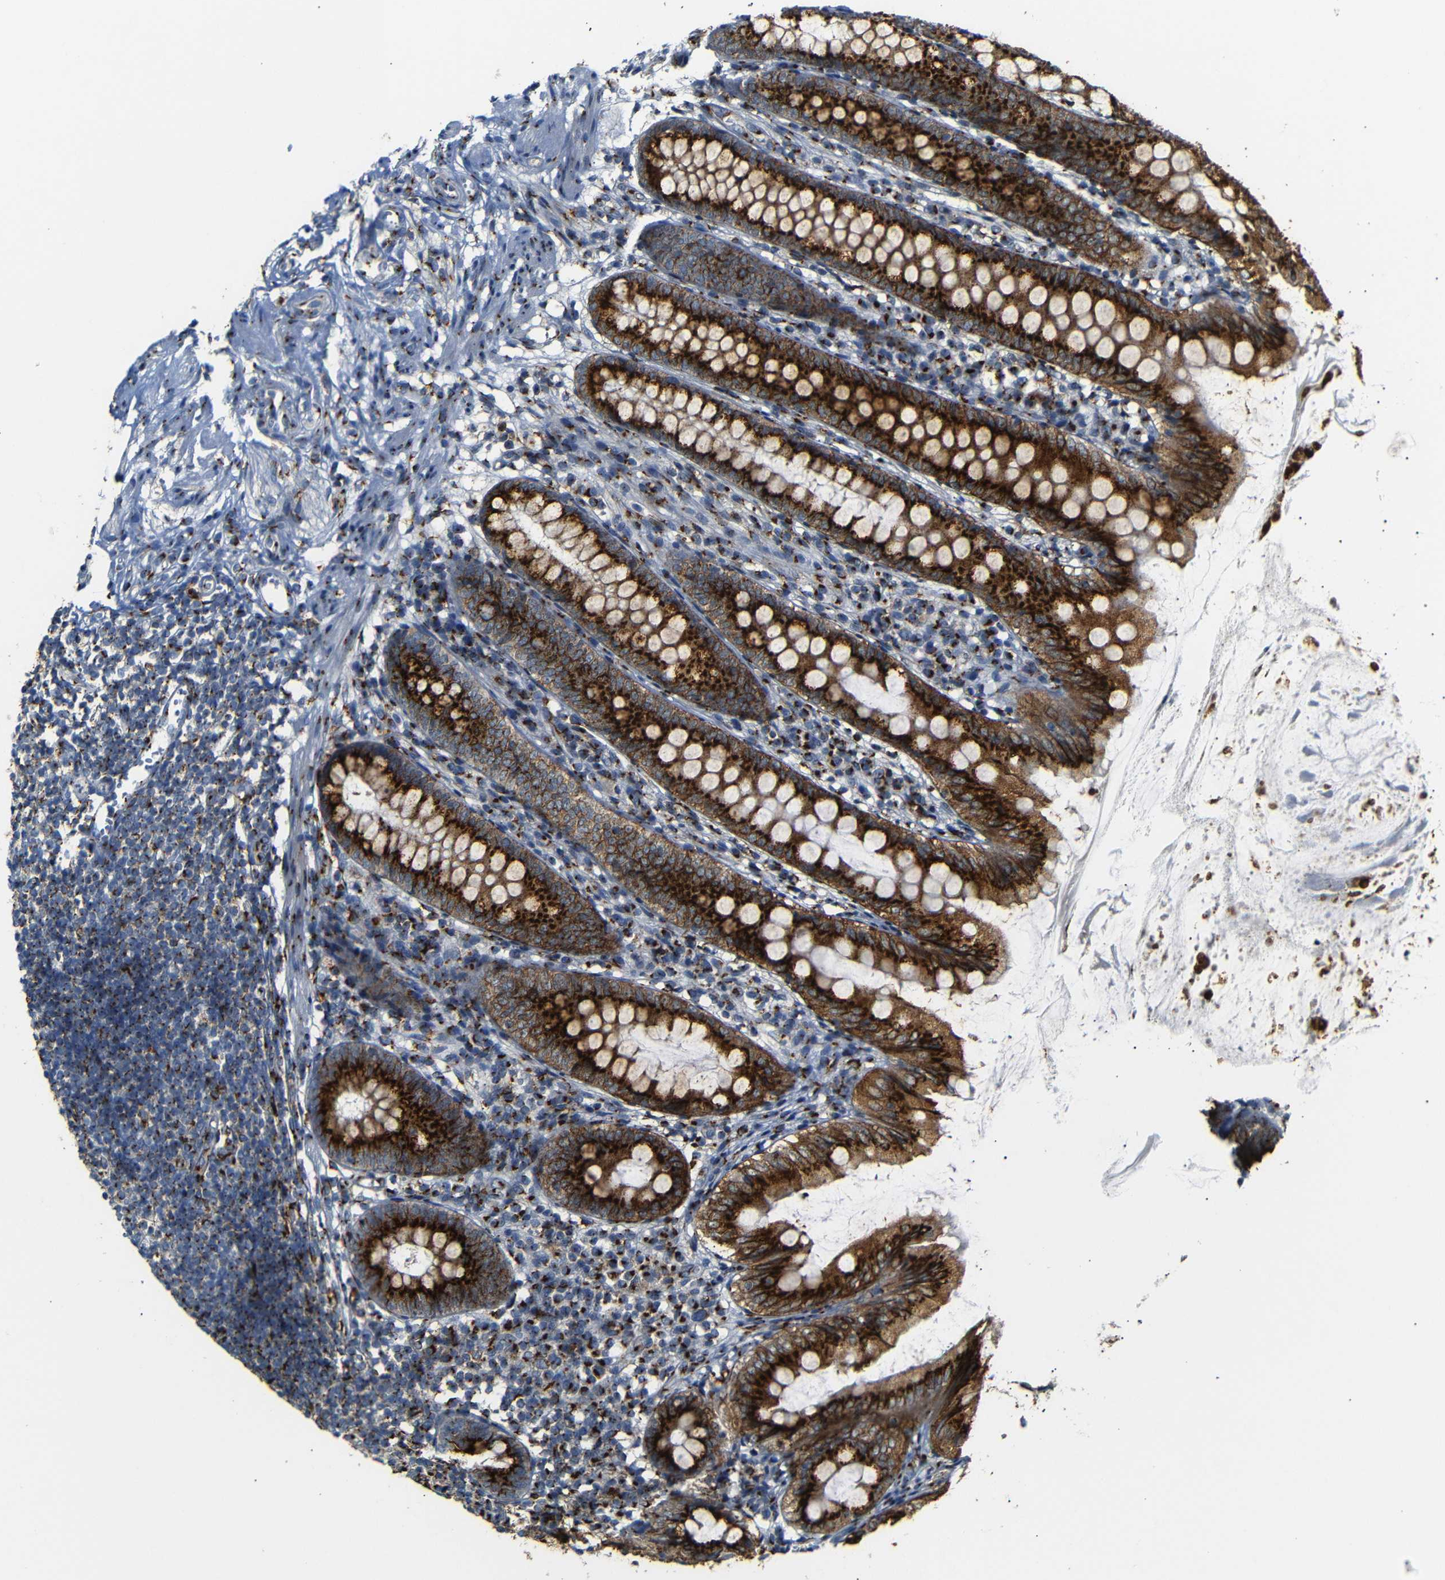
{"staining": {"intensity": "strong", "quantity": ">75%", "location": "cytoplasmic/membranous"}, "tissue": "appendix", "cell_type": "Glandular cells", "image_type": "normal", "snomed": [{"axis": "morphology", "description": "Normal tissue, NOS"}, {"axis": "topography", "description": "Appendix"}], "caption": "Immunohistochemical staining of unremarkable appendix displays strong cytoplasmic/membranous protein expression in approximately >75% of glandular cells.", "gene": "TGOLN2", "patient": {"sex": "female", "age": 77}}